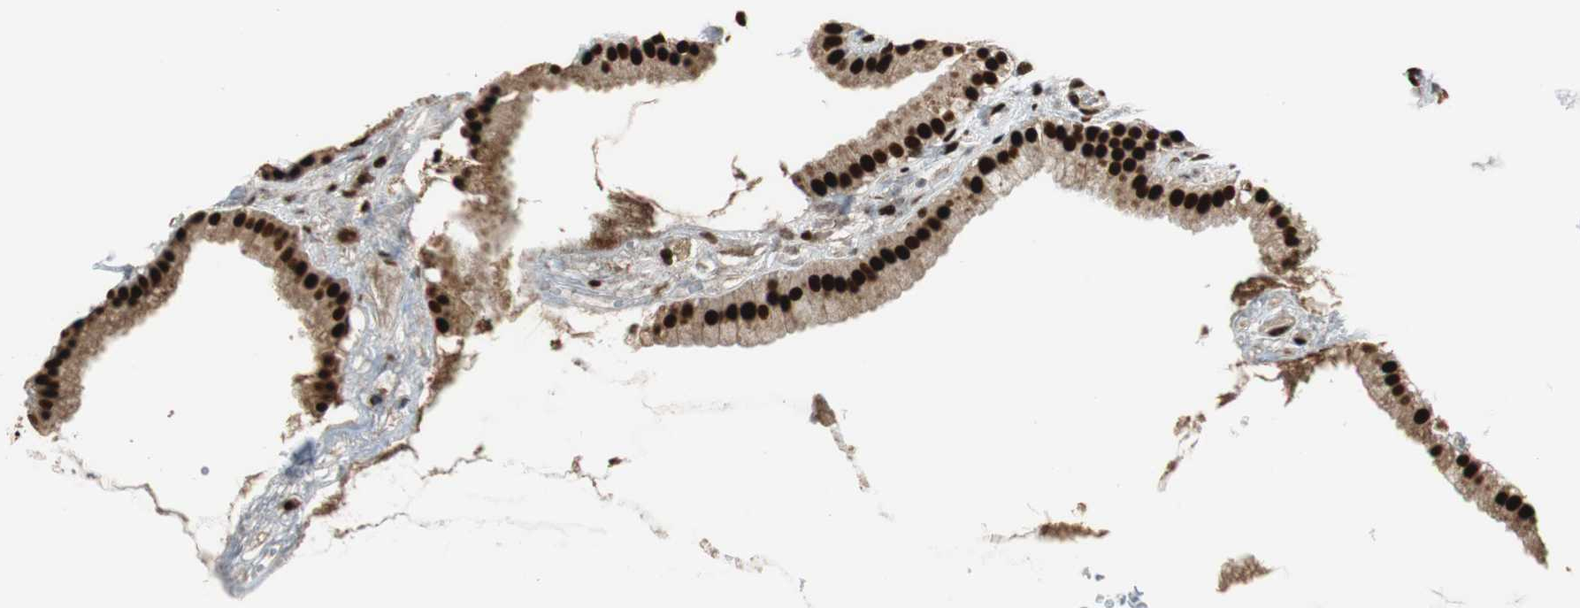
{"staining": {"intensity": "strong", "quantity": ">75%", "location": "nuclear"}, "tissue": "gallbladder", "cell_type": "Glandular cells", "image_type": "normal", "snomed": [{"axis": "morphology", "description": "Normal tissue, NOS"}, {"axis": "topography", "description": "Gallbladder"}], "caption": "DAB immunohistochemical staining of unremarkable human gallbladder reveals strong nuclear protein staining in approximately >75% of glandular cells. The protein is shown in brown color, while the nuclei are stained blue.", "gene": "HDAC1", "patient": {"sex": "female", "age": 64}}